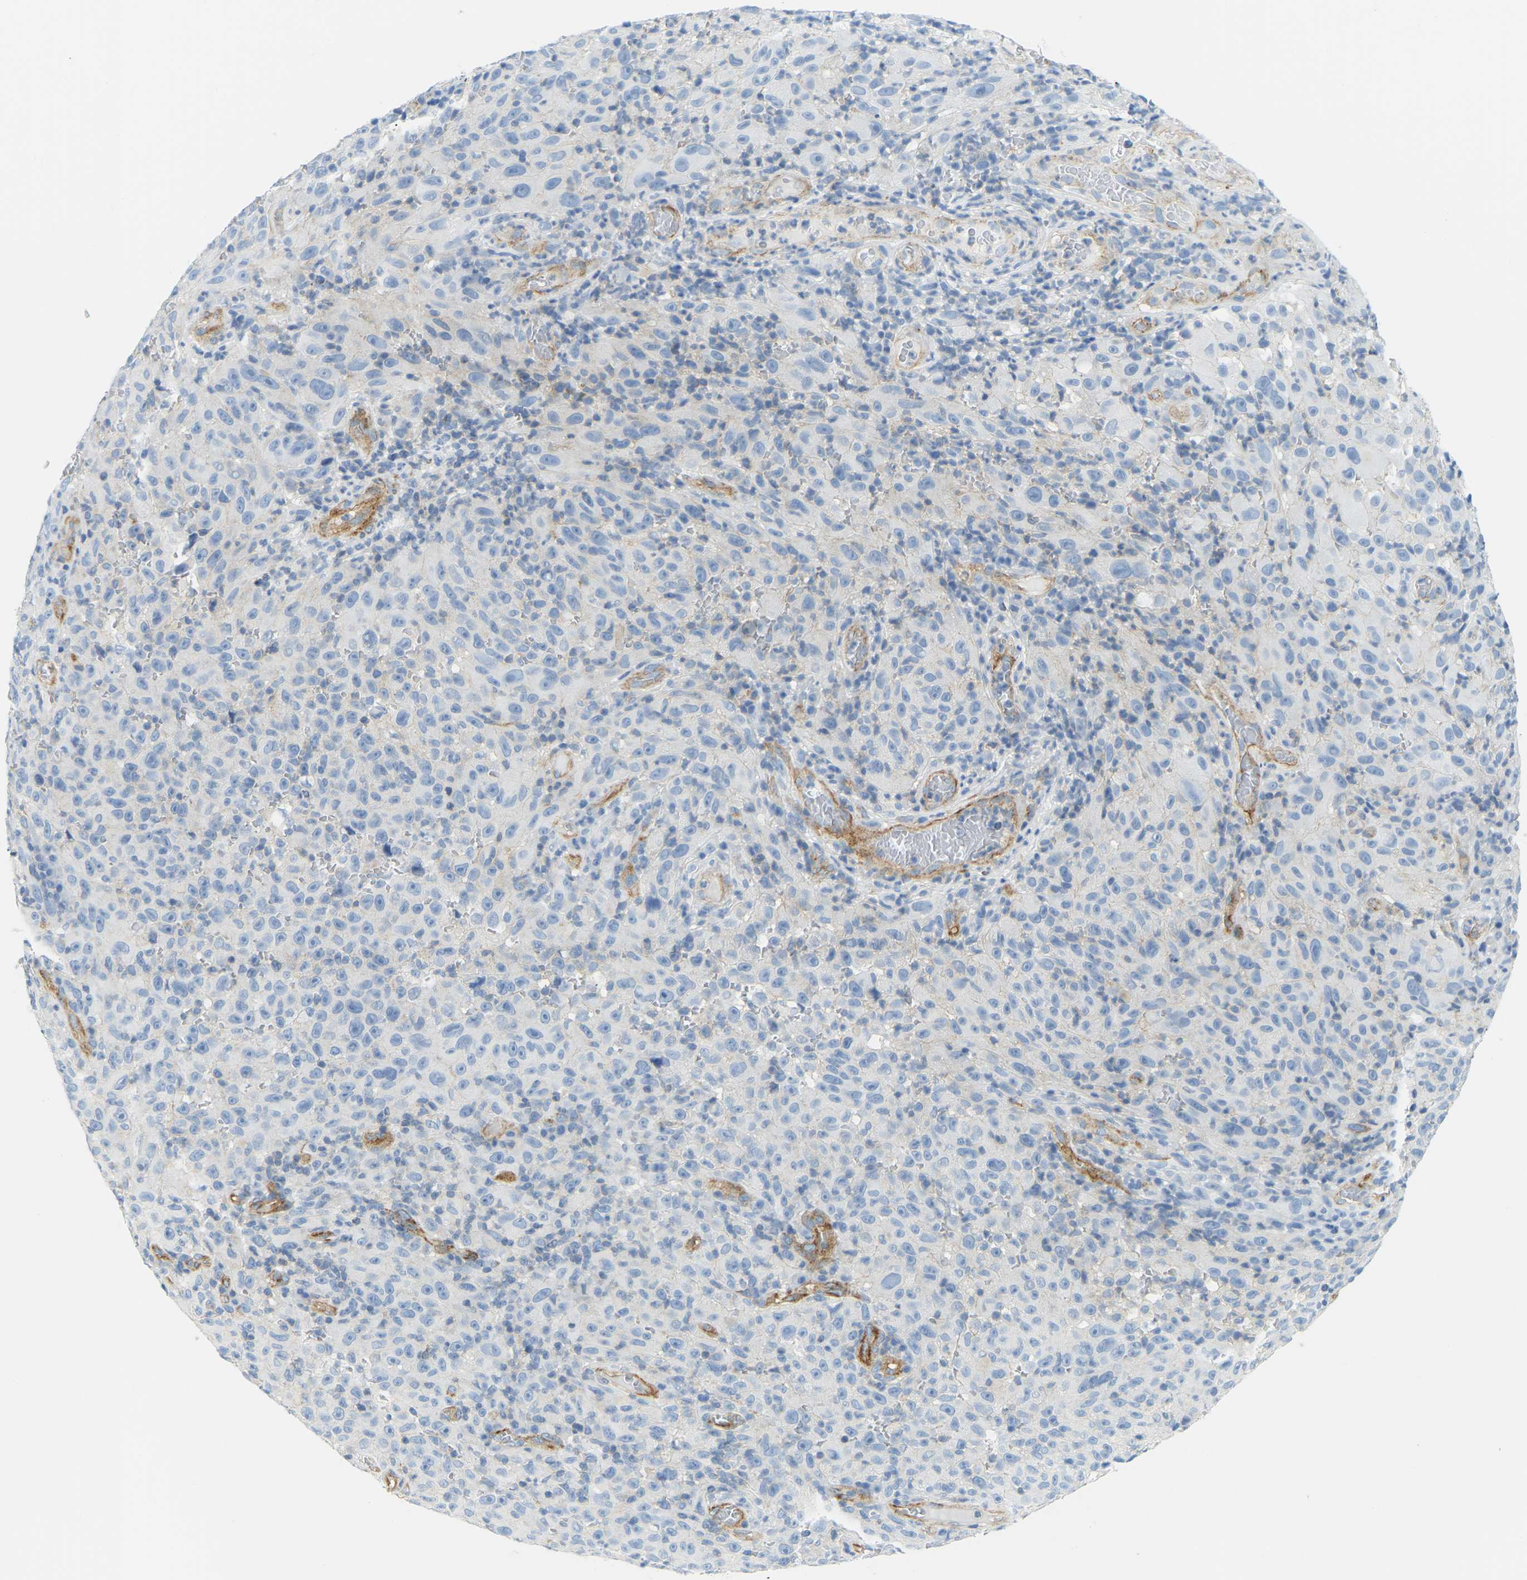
{"staining": {"intensity": "negative", "quantity": "none", "location": "none"}, "tissue": "melanoma", "cell_type": "Tumor cells", "image_type": "cancer", "snomed": [{"axis": "morphology", "description": "Malignant melanoma, NOS"}, {"axis": "topography", "description": "Skin"}], "caption": "High power microscopy image of an immunohistochemistry photomicrograph of melanoma, revealing no significant expression in tumor cells.", "gene": "MYL3", "patient": {"sex": "female", "age": 82}}